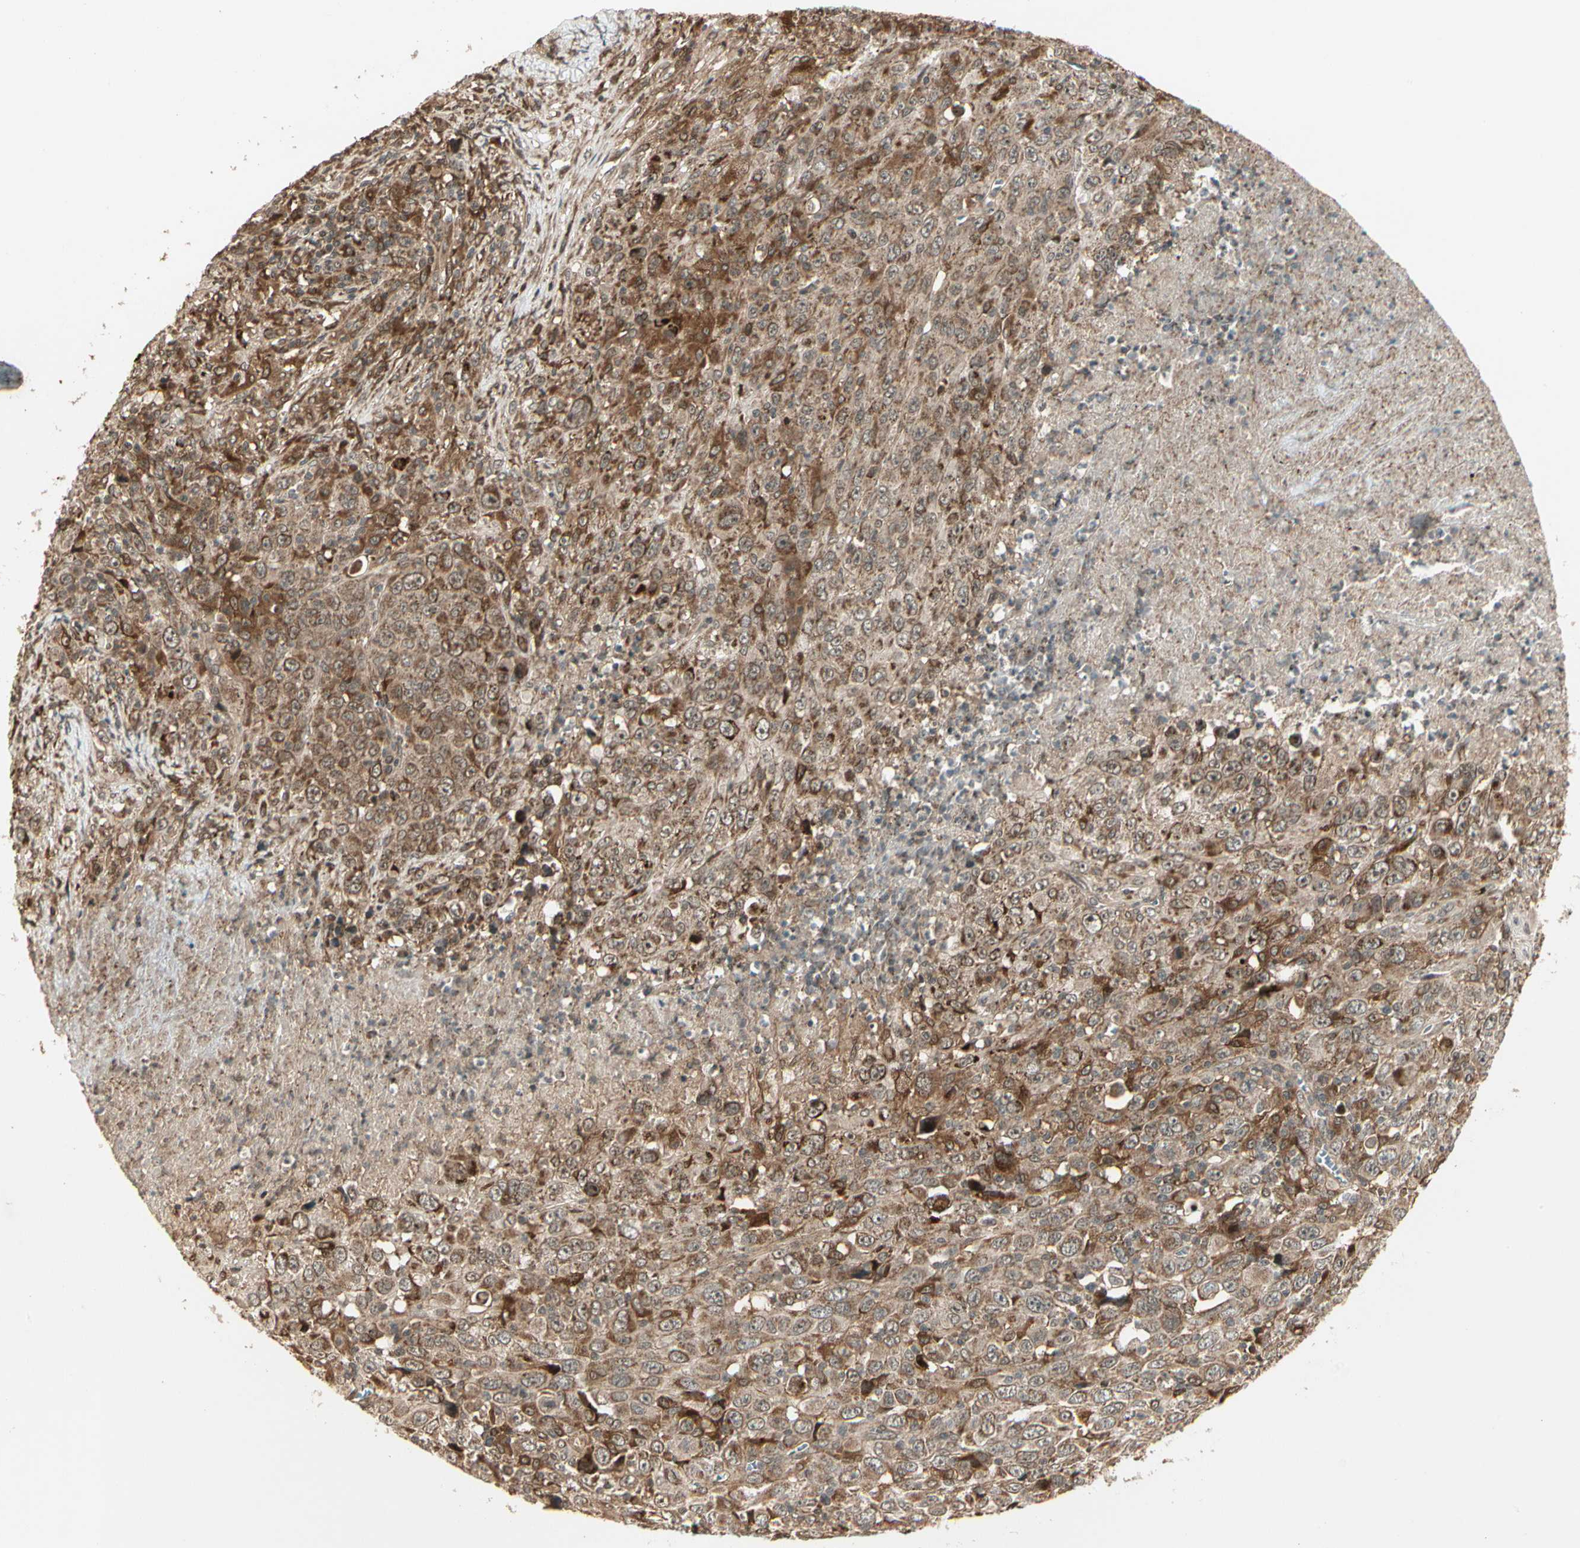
{"staining": {"intensity": "moderate", "quantity": ">75%", "location": "cytoplasmic/membranous"}, "tissue": "melanoma", "cell_type": "Tumor cells", "image_type": "cancer", "snomed": [{"axis": "morphology", "description": "Malignant melanoma, Metastatic site"}, {"axis": "topography", "description": "Skin"}], "caption": "This is an image of IHC staining of melanoma, which shows moderate staining in the cytoplasmic/membranous of tumor cells.", "gene": "GLUL", "patient": {"sex": "female", "age": 56}}